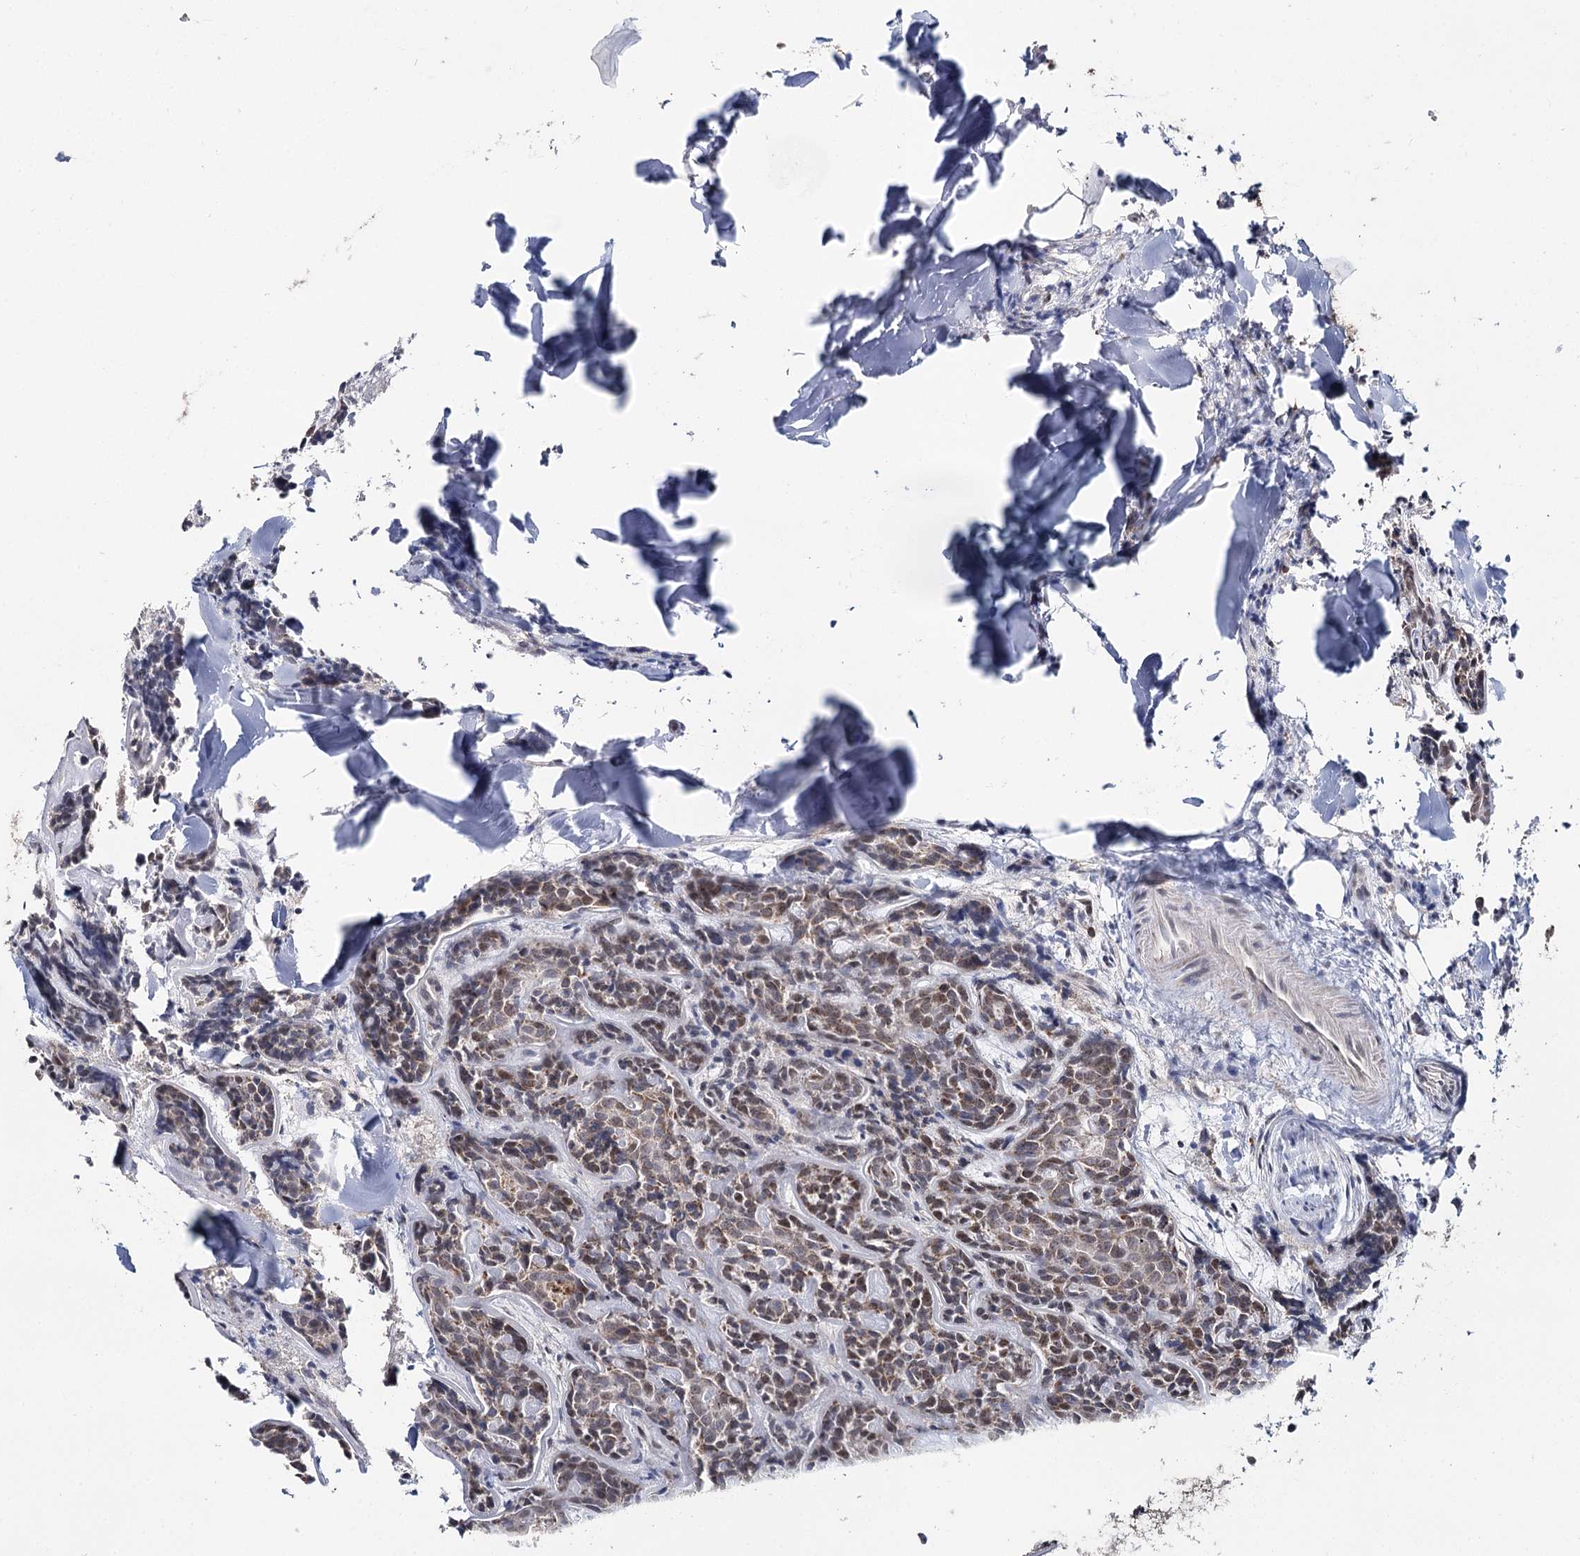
{"staining": {"intensity": "weak", "quantity": "25%-75%", "location": "cytoplasmic/membranous,nuclear"}, "tissue": "head and neck cancer", "cell_type": "Tumor cells", "image_type": "cancer", "snomed": [{"axis": "morphology", "description": "Adenocarcinoma, NOS"}, {"axis": "topography", "description": "Salivary gland"}, {"axis": "topography", "description": "Head-Neck"}], "caption": "This photomicrograph demonstrates immunohistochemistry staining of human head and neck adenocarcinoma, with low weak cytoplasmic/membranous and nuclear positivity in about 25%-75% of tumor cells.", "gene": "PDHX", "patient": {"sex": "female", "age": 63}}